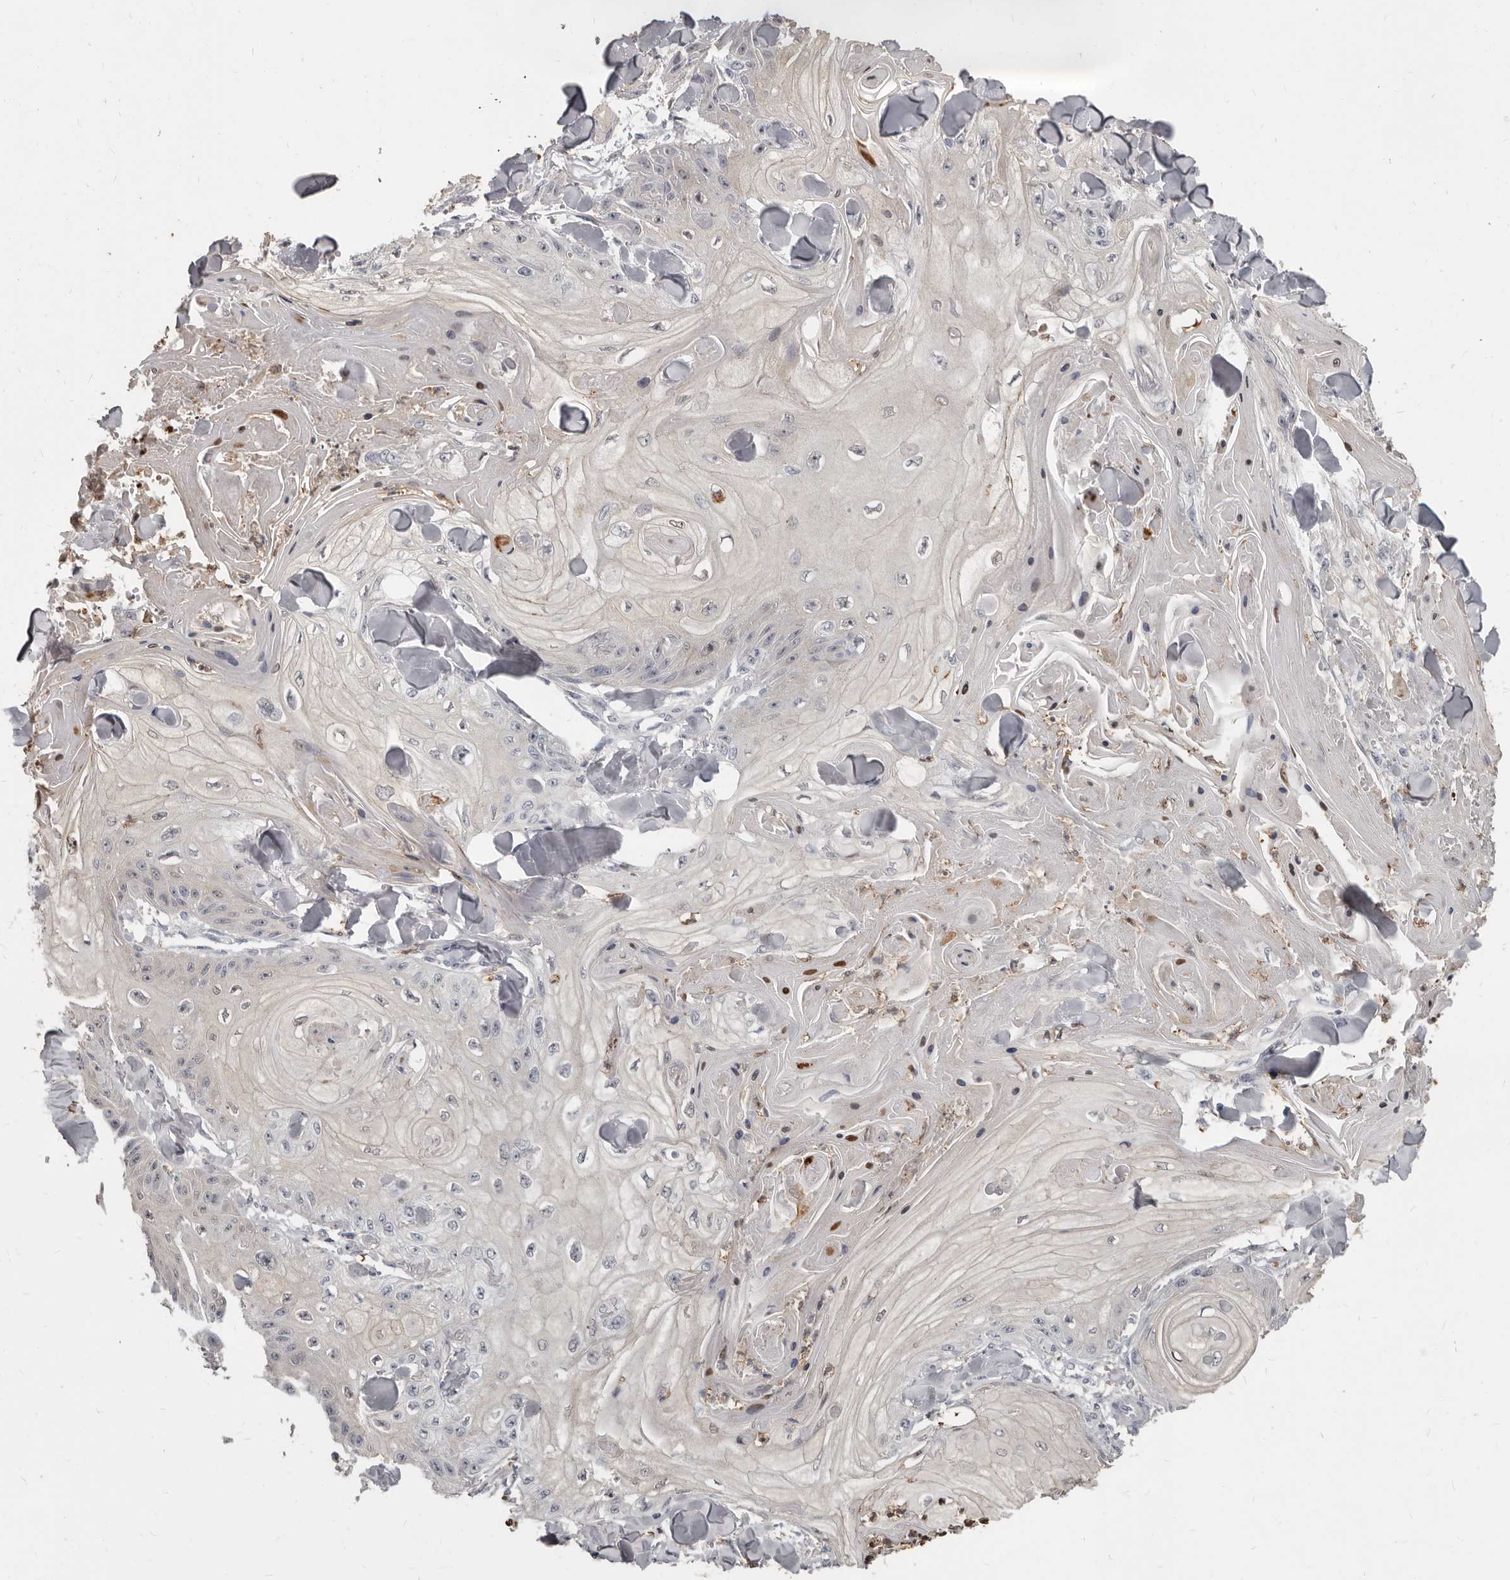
{"staining": {"intensity": "negative", "quantity": "none", "location": "none"}, "tissue": "skin cancer", "cell_type": "Tumor cells", "image_type": "cancer", "snomed": [{"axis": "morphology", "description": "Squamous cell carcinoma, NOS"}, {"axis": "topography", "description": "Skin"}], "caption": "The immunohistochemistry (IHC) micrograph has no significant staining in tumor cells of squamous cell carcinoma (skin) tissue.", "gene": "GPR157", "patient": {"sex": "male", "age": 74}}